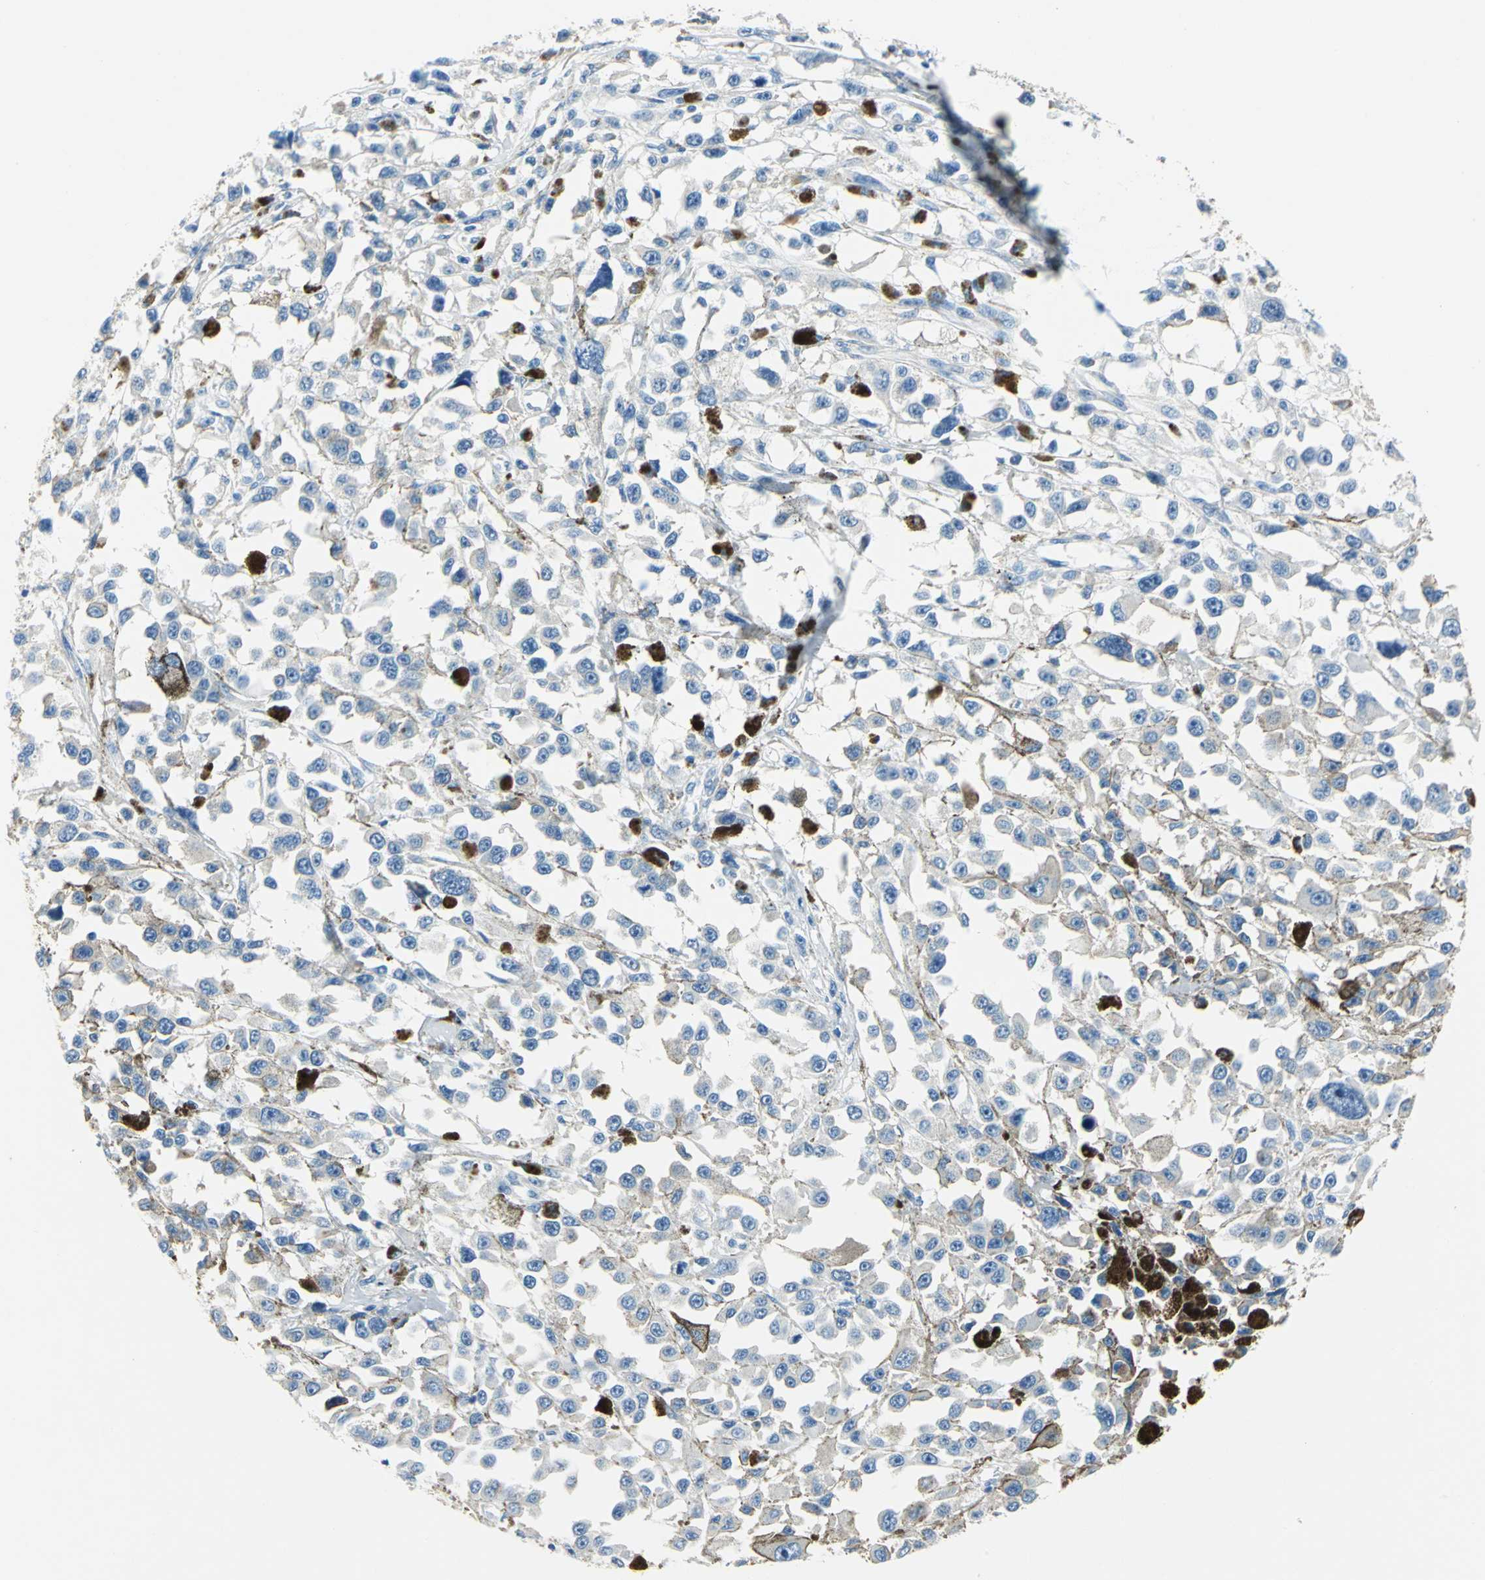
{"staining": {"intensity": "weak", "quantity": "<25%", "location": "cytoplasmic/membranous"}, "tissue": "melanoma", "cell_type": "Tumor cells", "image_type": "cancer", "snomed": [{"axis": "morphology", "description": "Malignant melanoma, Metastatic site"}, {"axis": "topography", "description": "Lymph node"}], "caption": "Tumor cells are negative for brown protein staining in malignant melanoma (metastatic site). (DAB (3,3'-diaminobenzidine) immunohistochemistry visualized using brightfield microscopy, high magnification).", "gene": "TRIM25", "patient": {"sex": "male", "age": 59}}